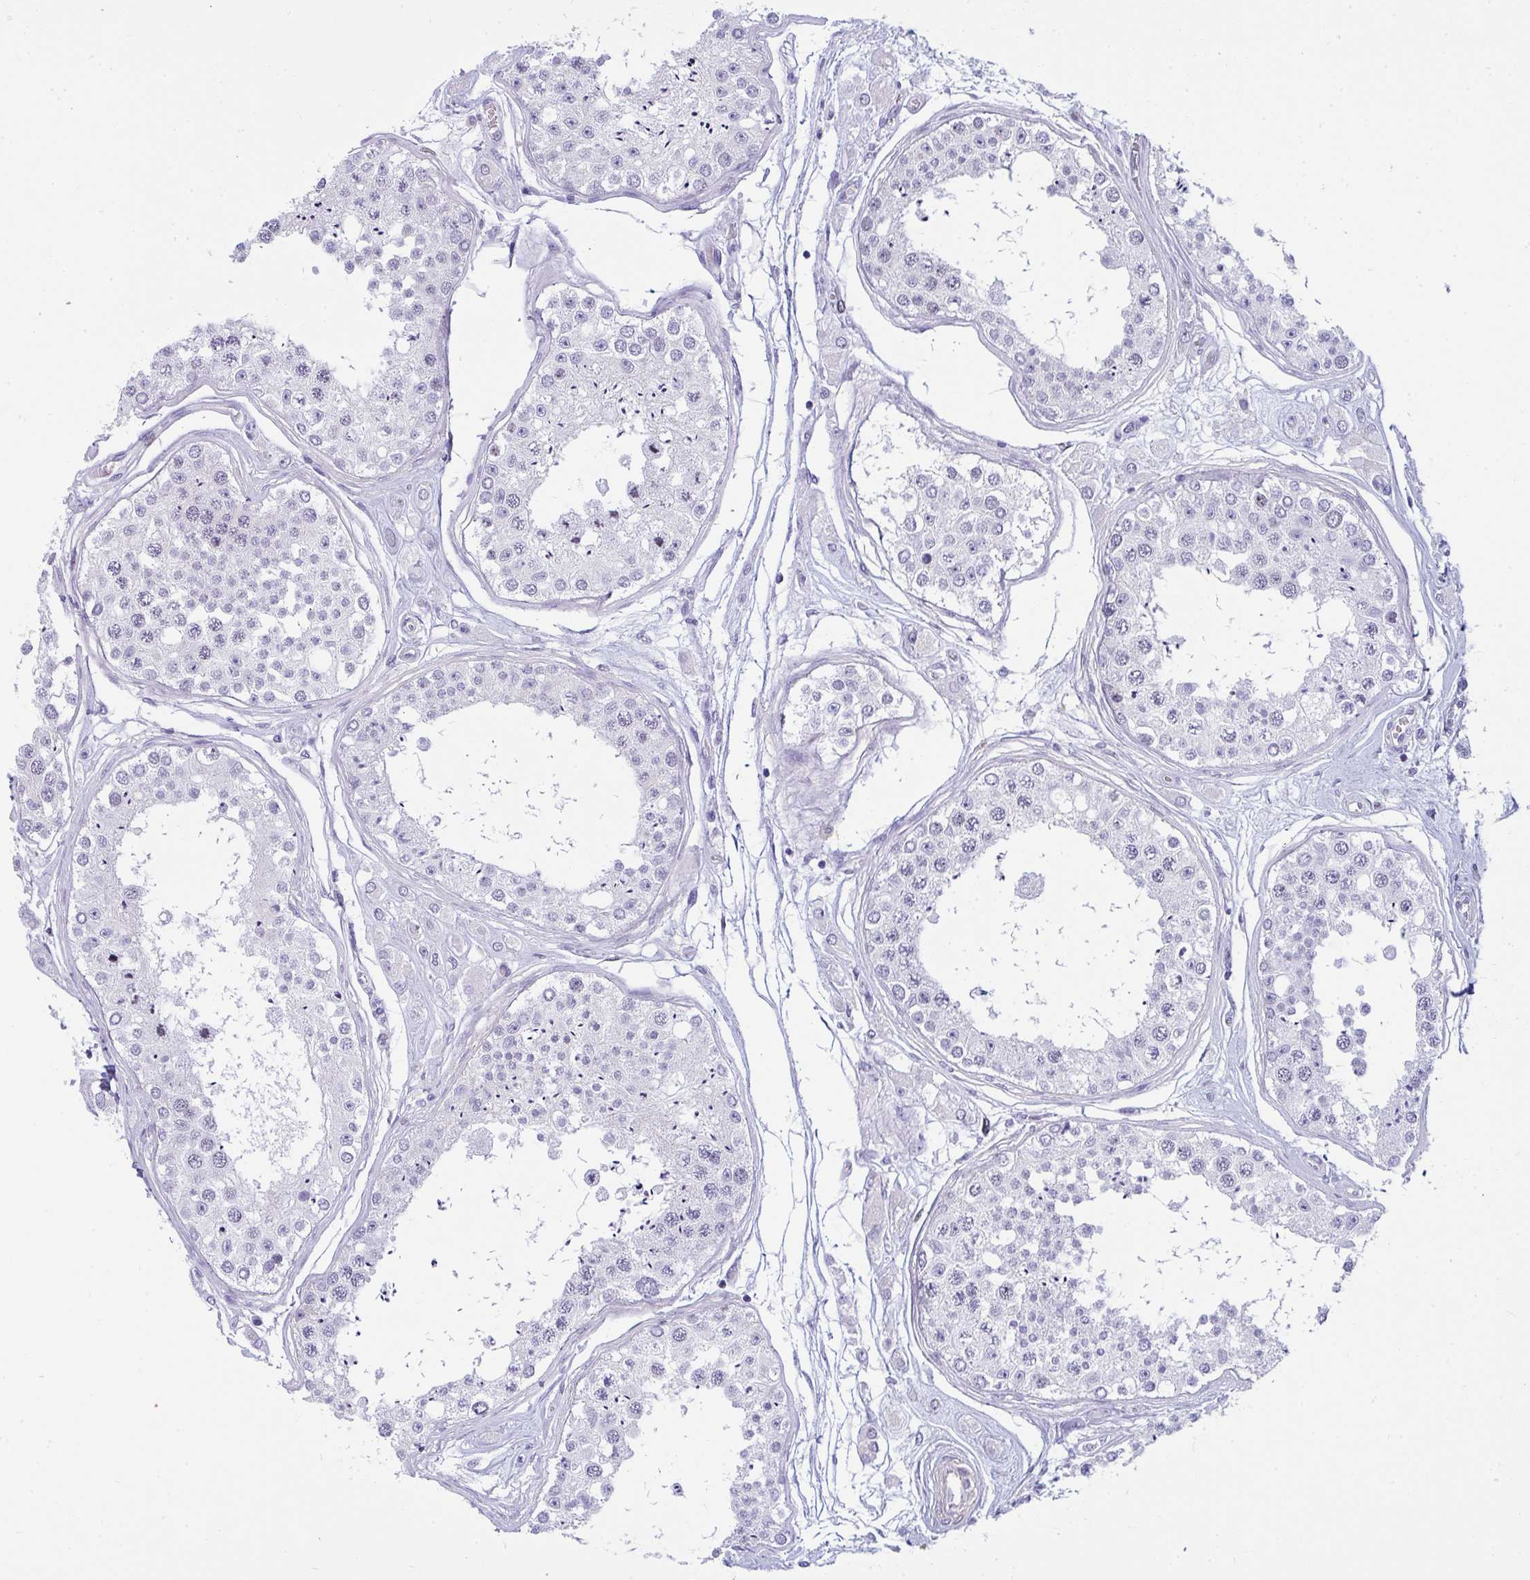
{"staining": {"intensity": "negative", "quantity": "none", "location": "none"}, "tissue": "testis", "cell_type": "Cells in seminiferous ducts", "image_type": "normal", "snomed": [{"axis": "morphology", "description": "Normal tissue, NOS"}, {"axis": "topography", "description": "Testis"}], "caption": "Immunohistochemistry micrograph of unremarkable testis: human testis stained with DAB (3,3'-diaminobenzidine) demonstrates no significant protein staining in cells in seminiferous ducts. Brightfield microscopy of immunohistochemistry (IHC) stained with DAB (3,3'-diaminobenzidine) (brown) and hematoxylin (blue), captured at high magnification.", "gene": "SUZ12", "patient": {"sex": "male", "age": 25}}